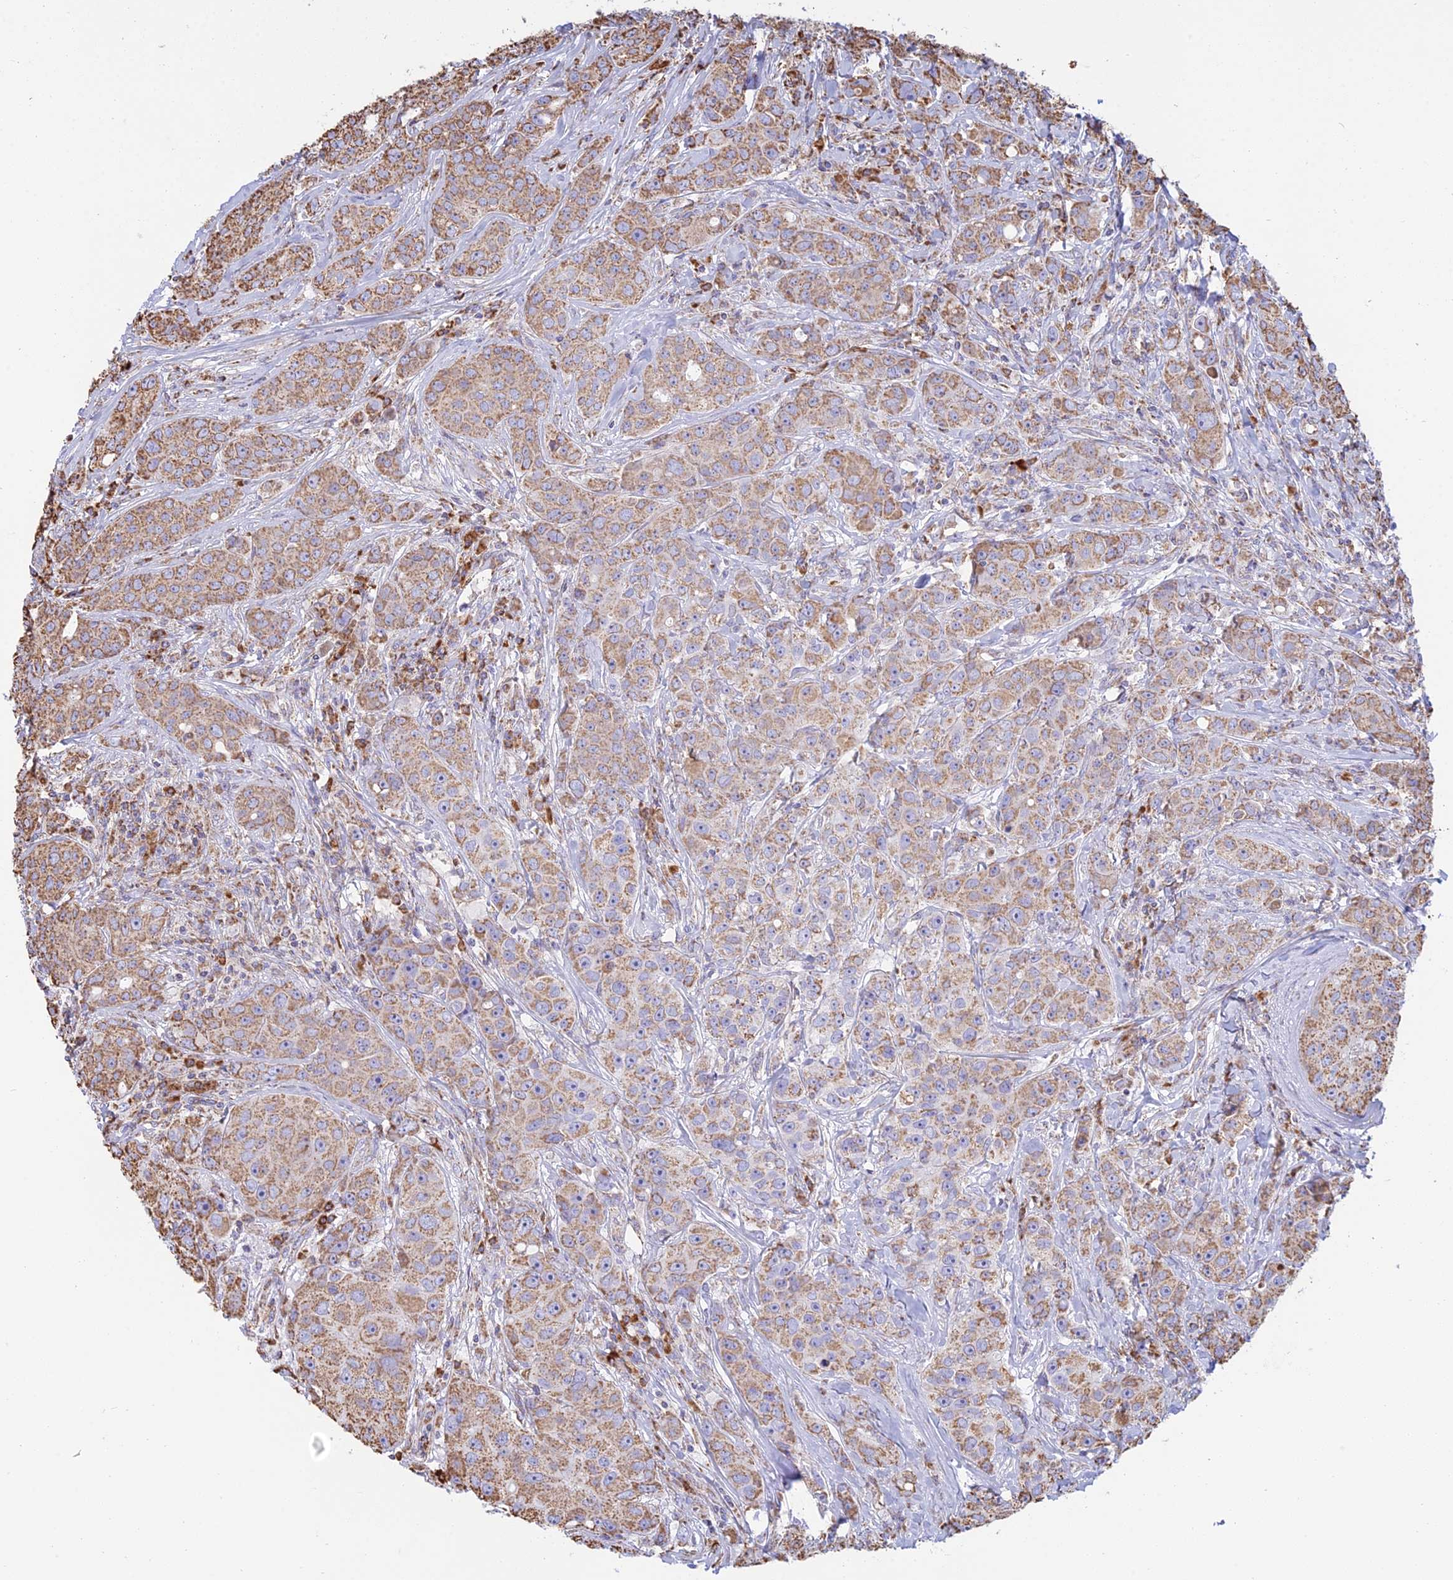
{"staining": {"intensity": "moderate", "quantity": ">75%", "location": "cytoplasmic/membranous"}, "tissue": "breast cancer", "cell_type": "Tumor cells", "image_type": "cancer", "snomed": [{"axis": "morphology", "description": "Duct carcinoma"}, {"axis": "topography", "description": "Breast"}], "caption": "Breast cancer stained for a protein reveals moderate cytoplasmic/membranous positivity in tumor cells. Ihc stains the protein of interest in brown and the nuclei are stained blue.", "gene": "OR2W3", "patient": {"sex": "female", "age": 43}}